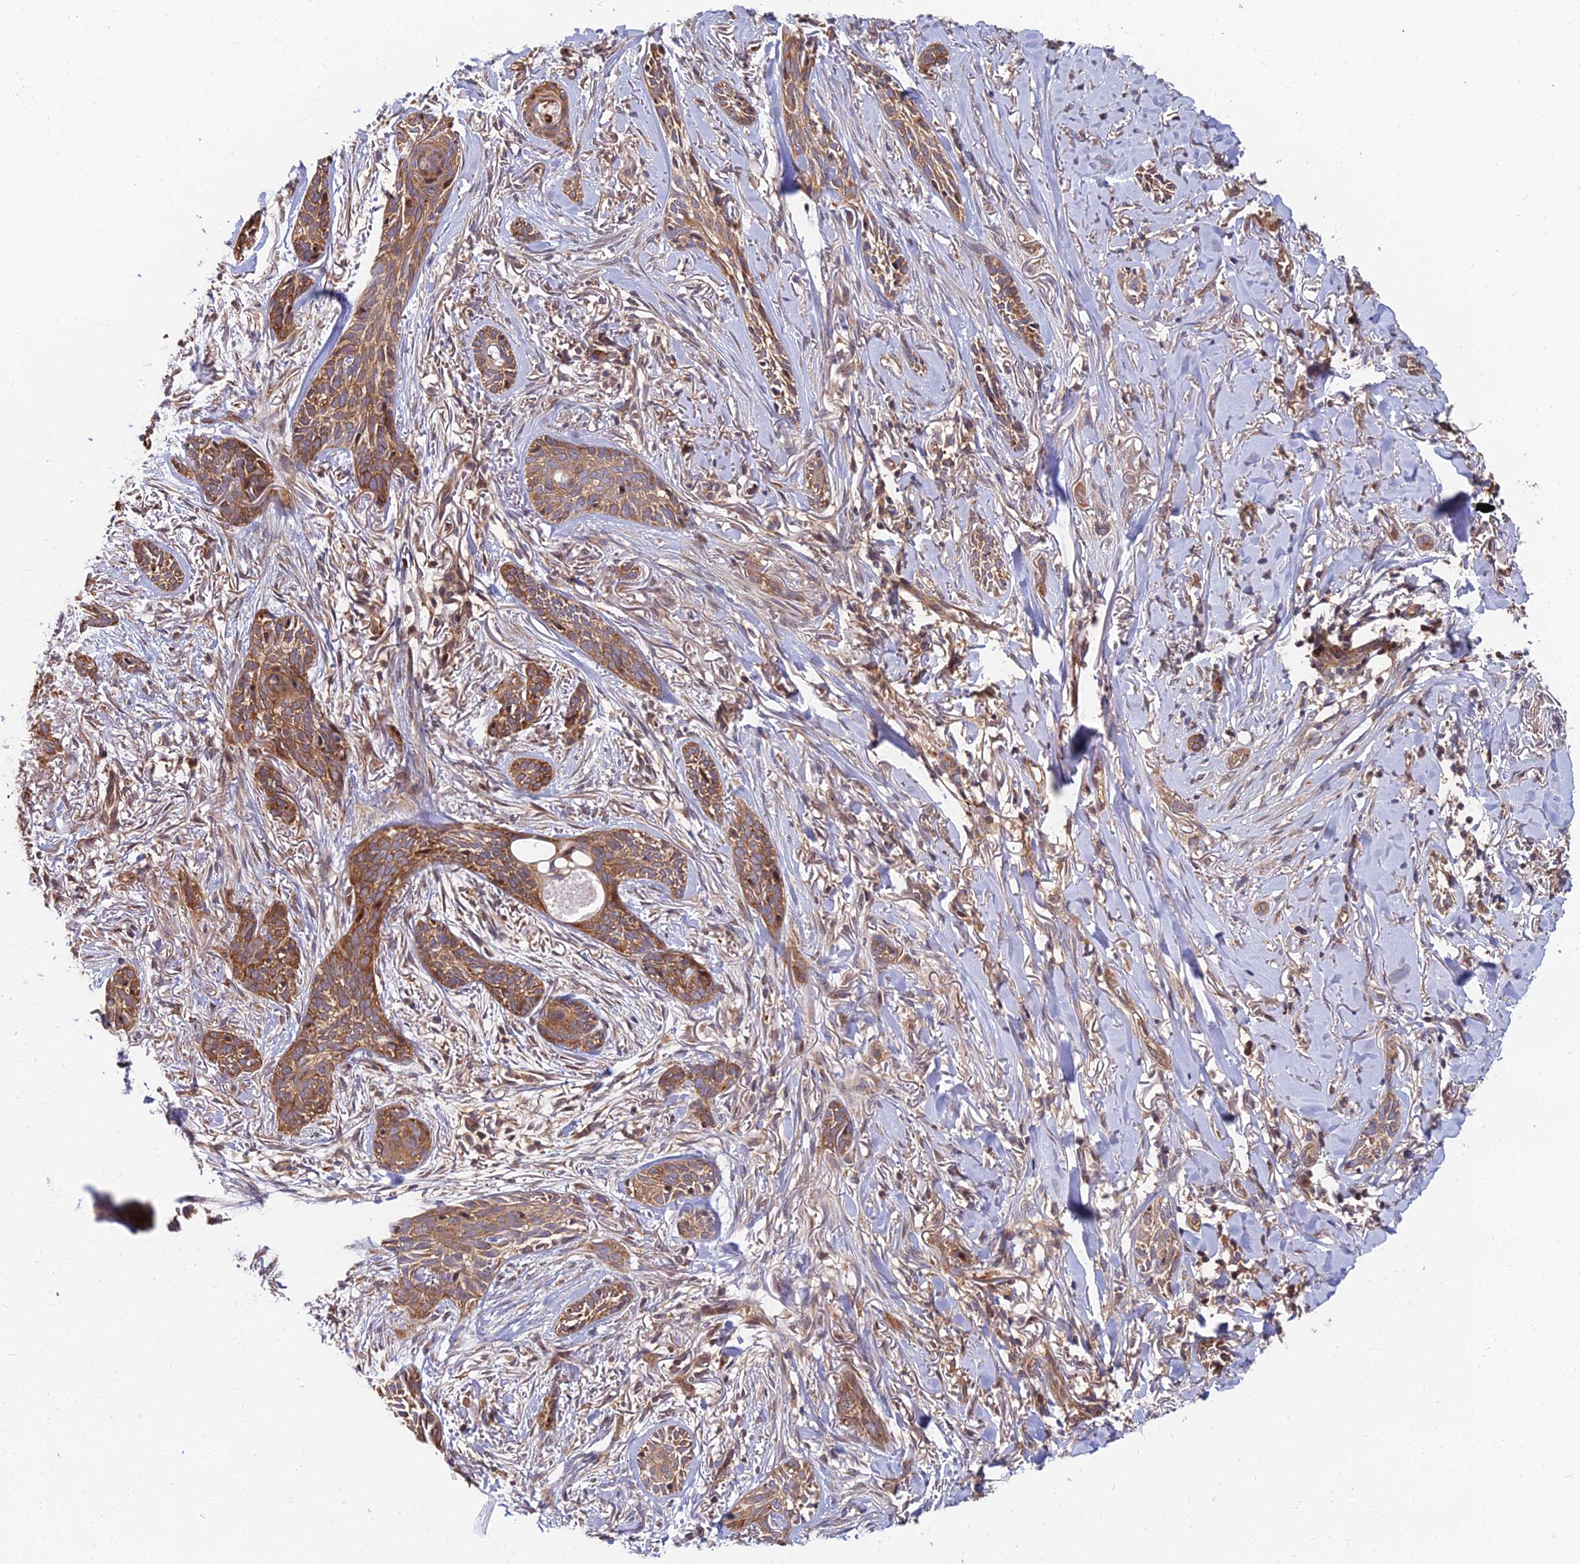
{"staining": {"intensity": "moderate", "quantity": ">75%", "location": "cytoplasmic/membranous"}, "tissue": "skin cancer", "cell_type": "Tumor cells", "image_type": "cancer", "snomed": [{"axis": "morphology", "description": "Basal cell carcinoma"}, {"axis": "topography", "description": "Skin"}], "caption": "Protein staining of skin cancer (basal cell carcinoma) tissue demonstrates moderate cytoplasmic/membranous expression in approximately >75% of tumor cells. Nuclei are stained in blue.", "gene": "CCT6B", "patient": {"sex": "female", "age": 59}}